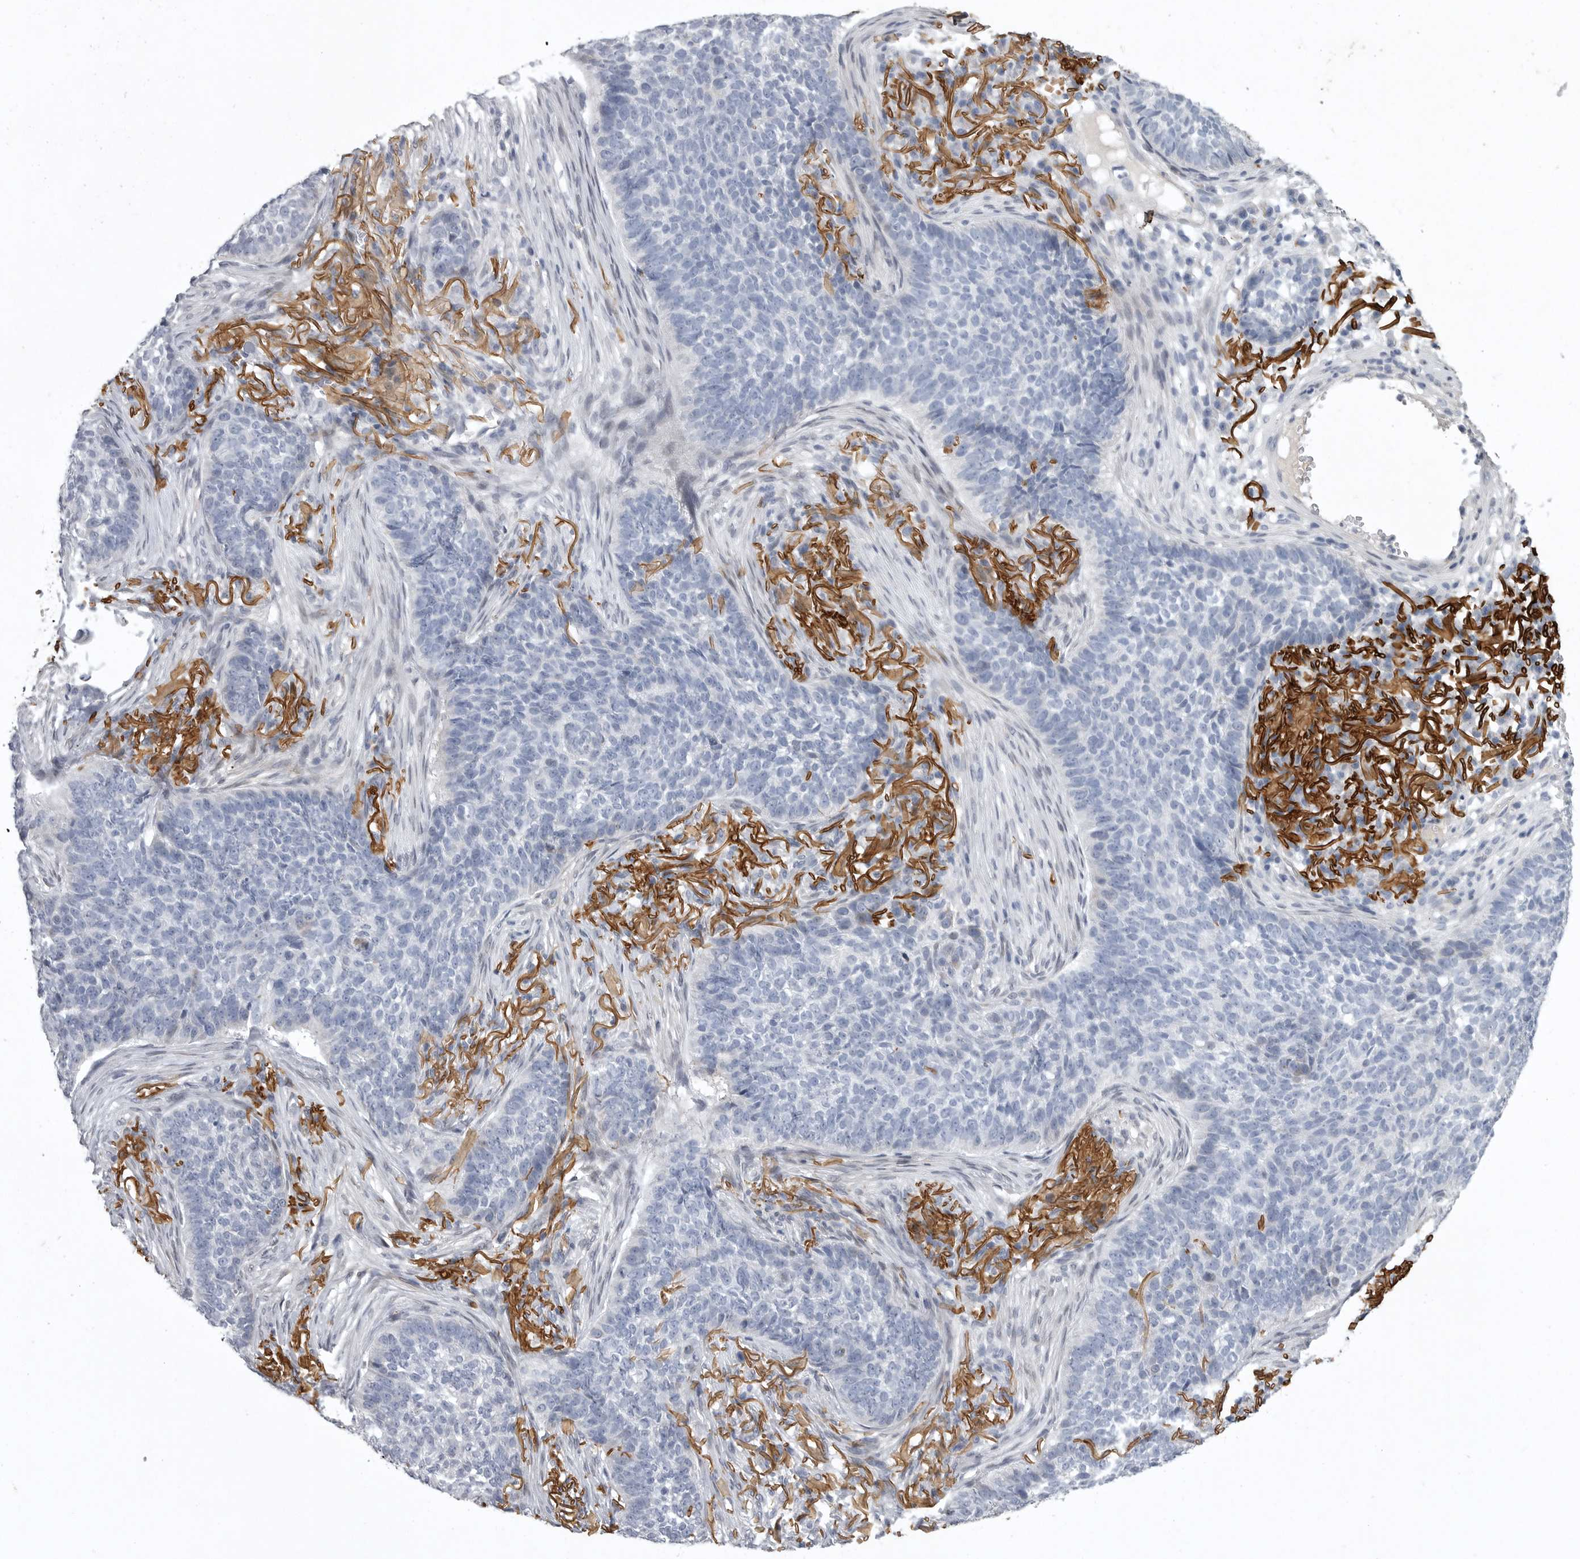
{"staining": {"intensity": "negative", "quantity": "none", "location": "none"}, "tissue": "skin cancer", "cell_type": "Tumor cells", "image_type": "cancer", "snomed": [{"axis": "morphology", "description": "Basal cell carcinoma"}, {"axis": "topography", "description": "Skin"}], "caption": "Tumor cells show no significant protein positivity in skin cancer (basal cell carcinoma).", "gene": "CRP", "patient": {"sex": "male", "age": 85}}